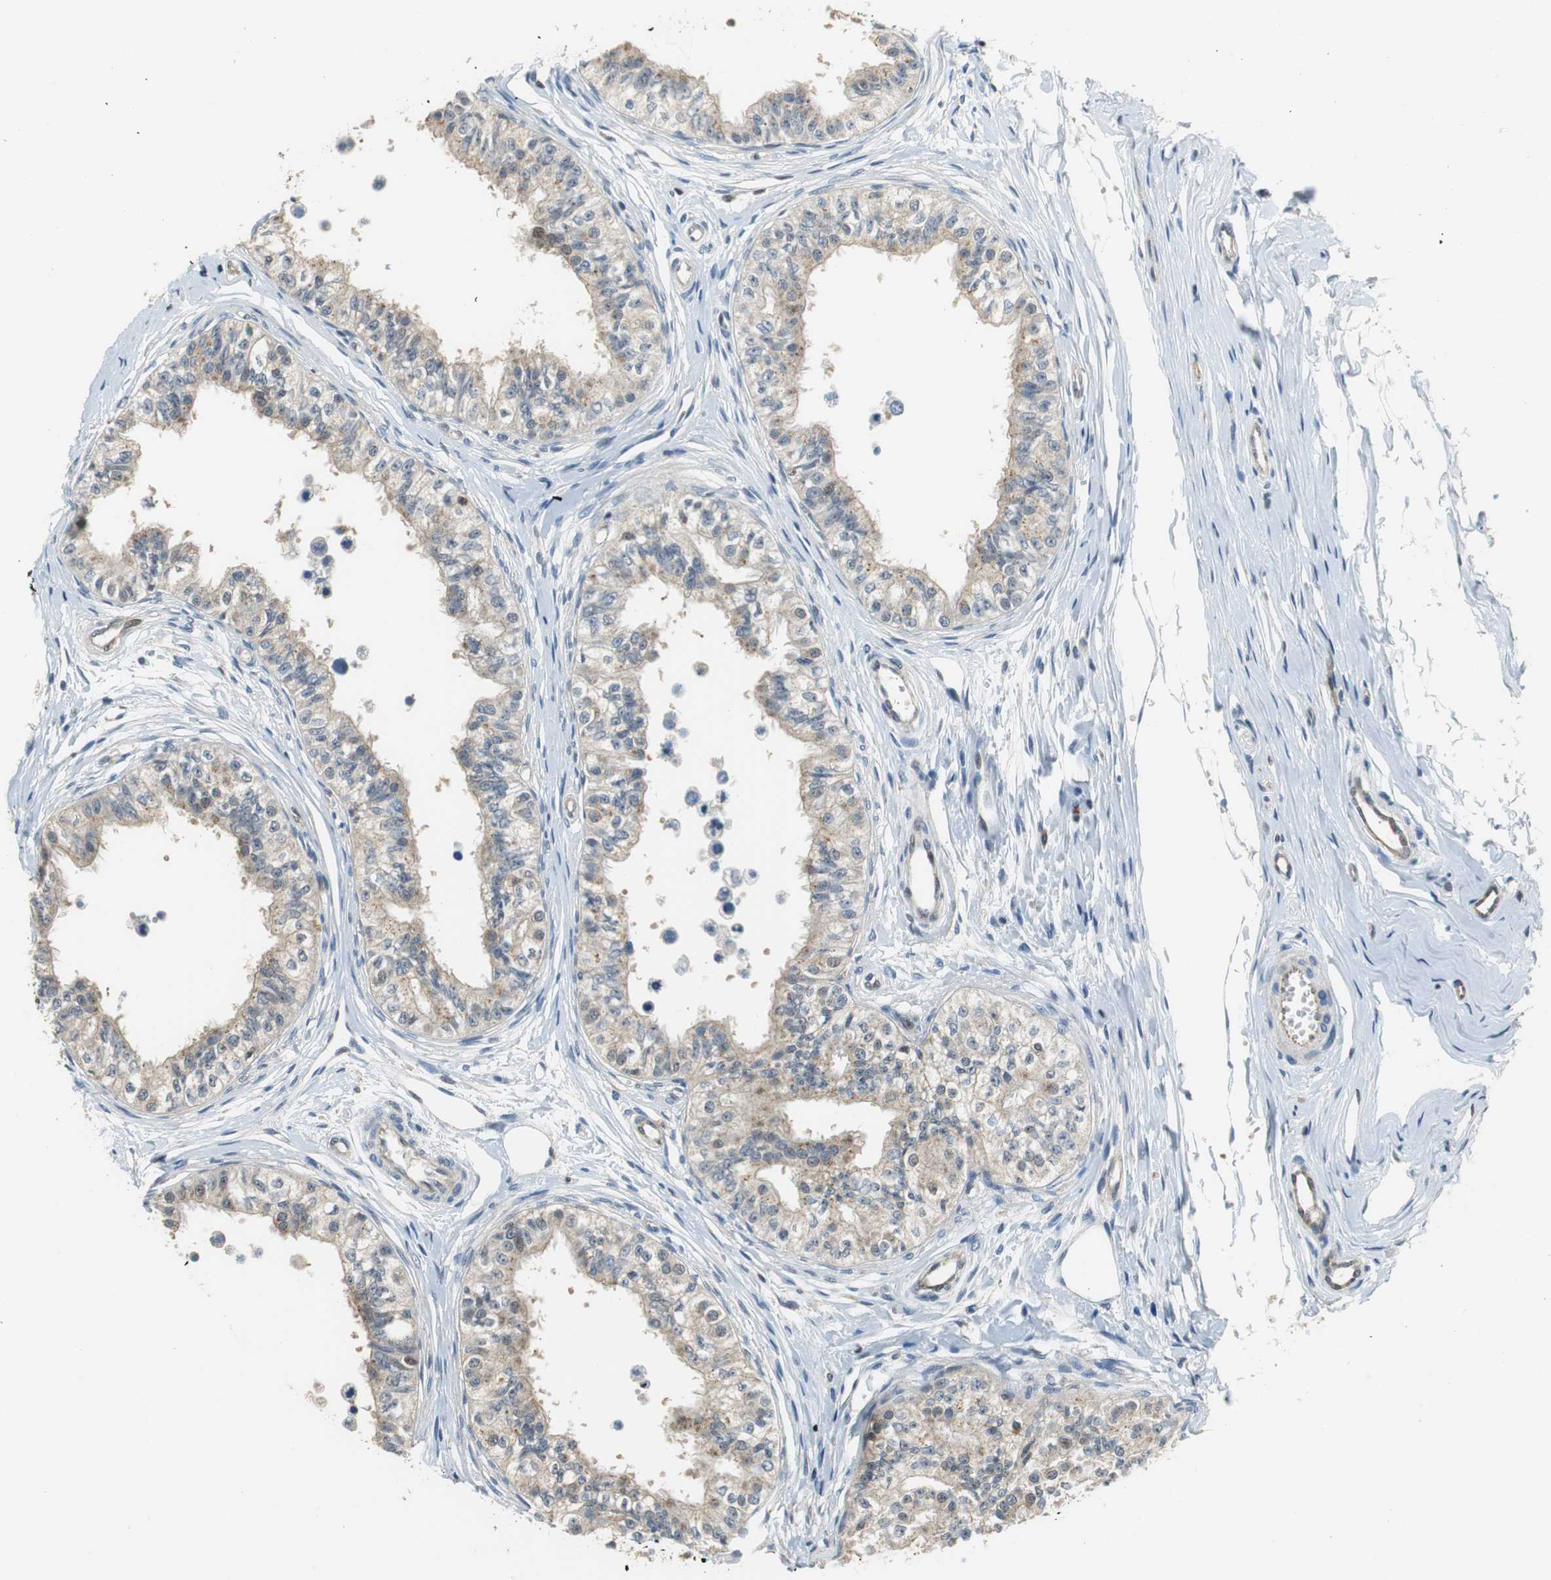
{"staining": {"intensity": "moderate", "quantity": ">75%", "location": "cytoplasmic/membranous"}, "tissue": "epididymis", "cell_type": "Glandular cells", "image_type": "normal", "snomed": [{"axis": "morphology", "description": "Normal tissue, NOS"}, {"axis": "morphology", "description": "Adenocarcinoma, metastatic, NOS"}, {"axis": "topography", "description": "Testis"}, {"axis": "topography", "description": "Epididymis"}], "caption": "Normal epididymis was stained to show a protein in brown. There is medium levels of moderate cytoplasmic/membranous positivity in about >75% of glandular cells. The staining was performed using DAB, with brown indicating positive protein expression. Nuclei are stained blue with hematoxylin.", "gene": "GSDMD", "patient": {"sex": "male", "age": 26}}